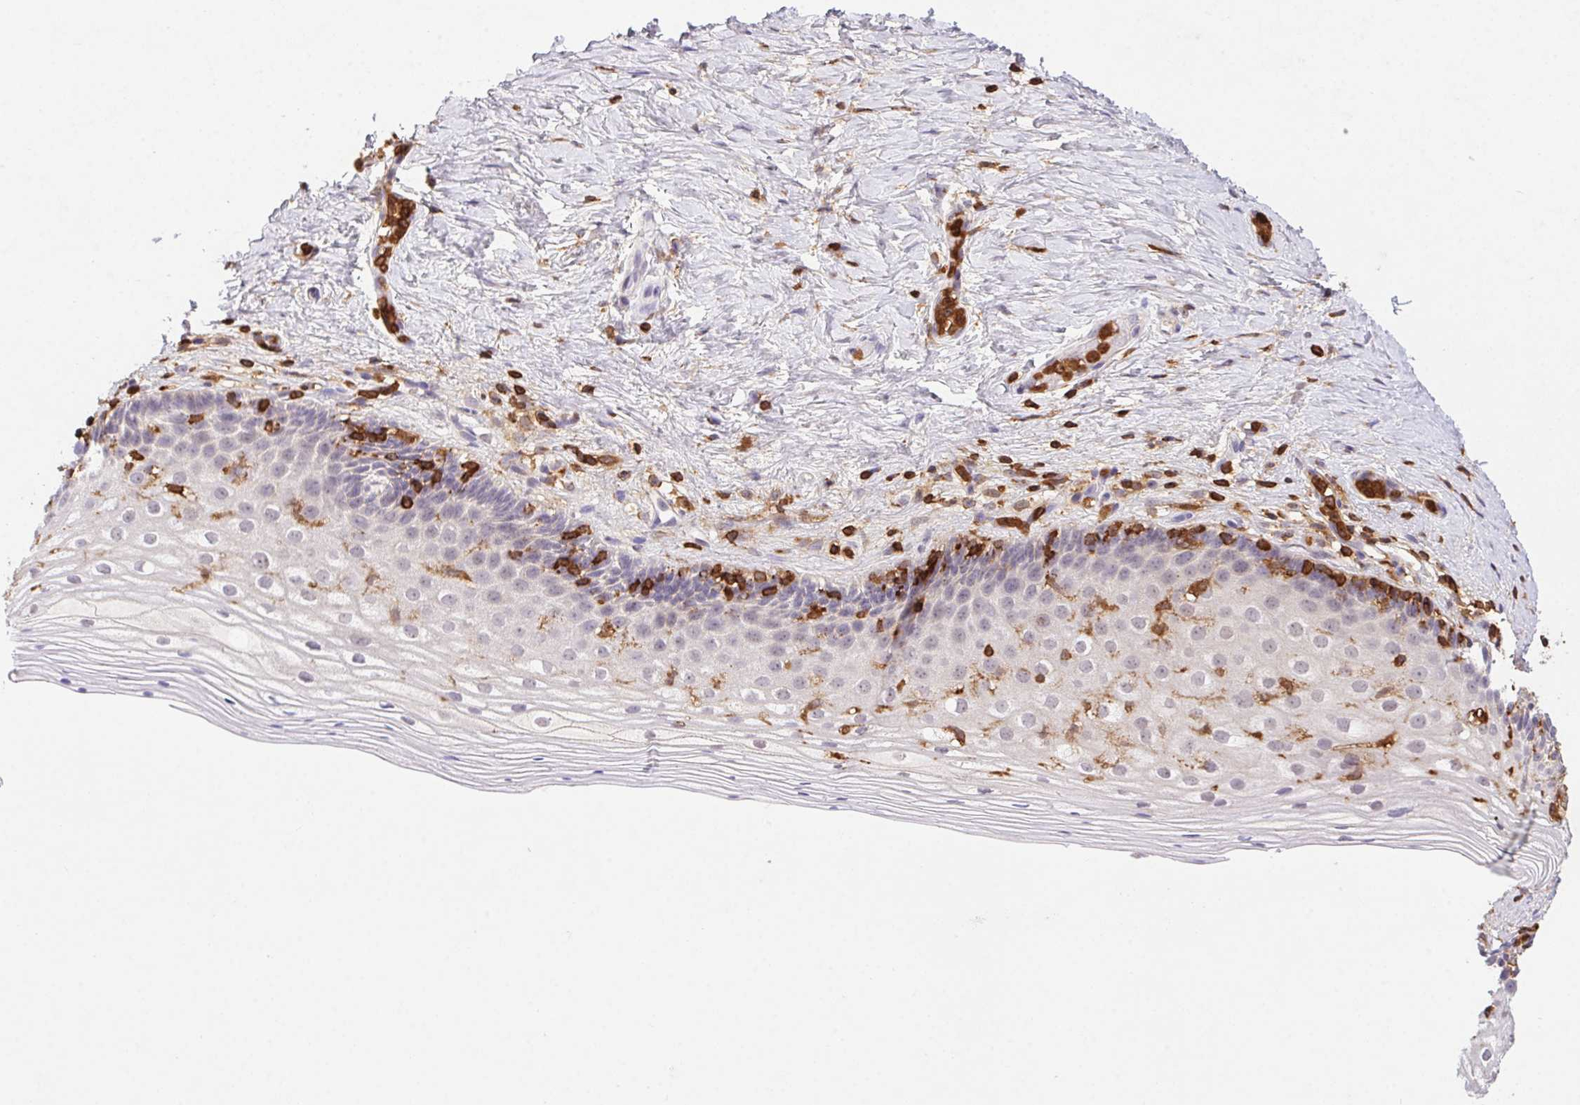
{"staining": {"intensity": "negative", "quantity": "none", "location": "none"}, "tissue": "vagina", "cell_type": "Squamous epithelial cells", "image_type": "normal", "snomed": [{"axis": "morphology", "description": "Normal tissue, NOS"}, {"axis": "topography", "description": "Vagina"}], "caption": "Squamous epithelial cells show no significant staining in normal vagina.", "gene": "APBB1IP", "patient": {"sex": "female", "age": 45}}